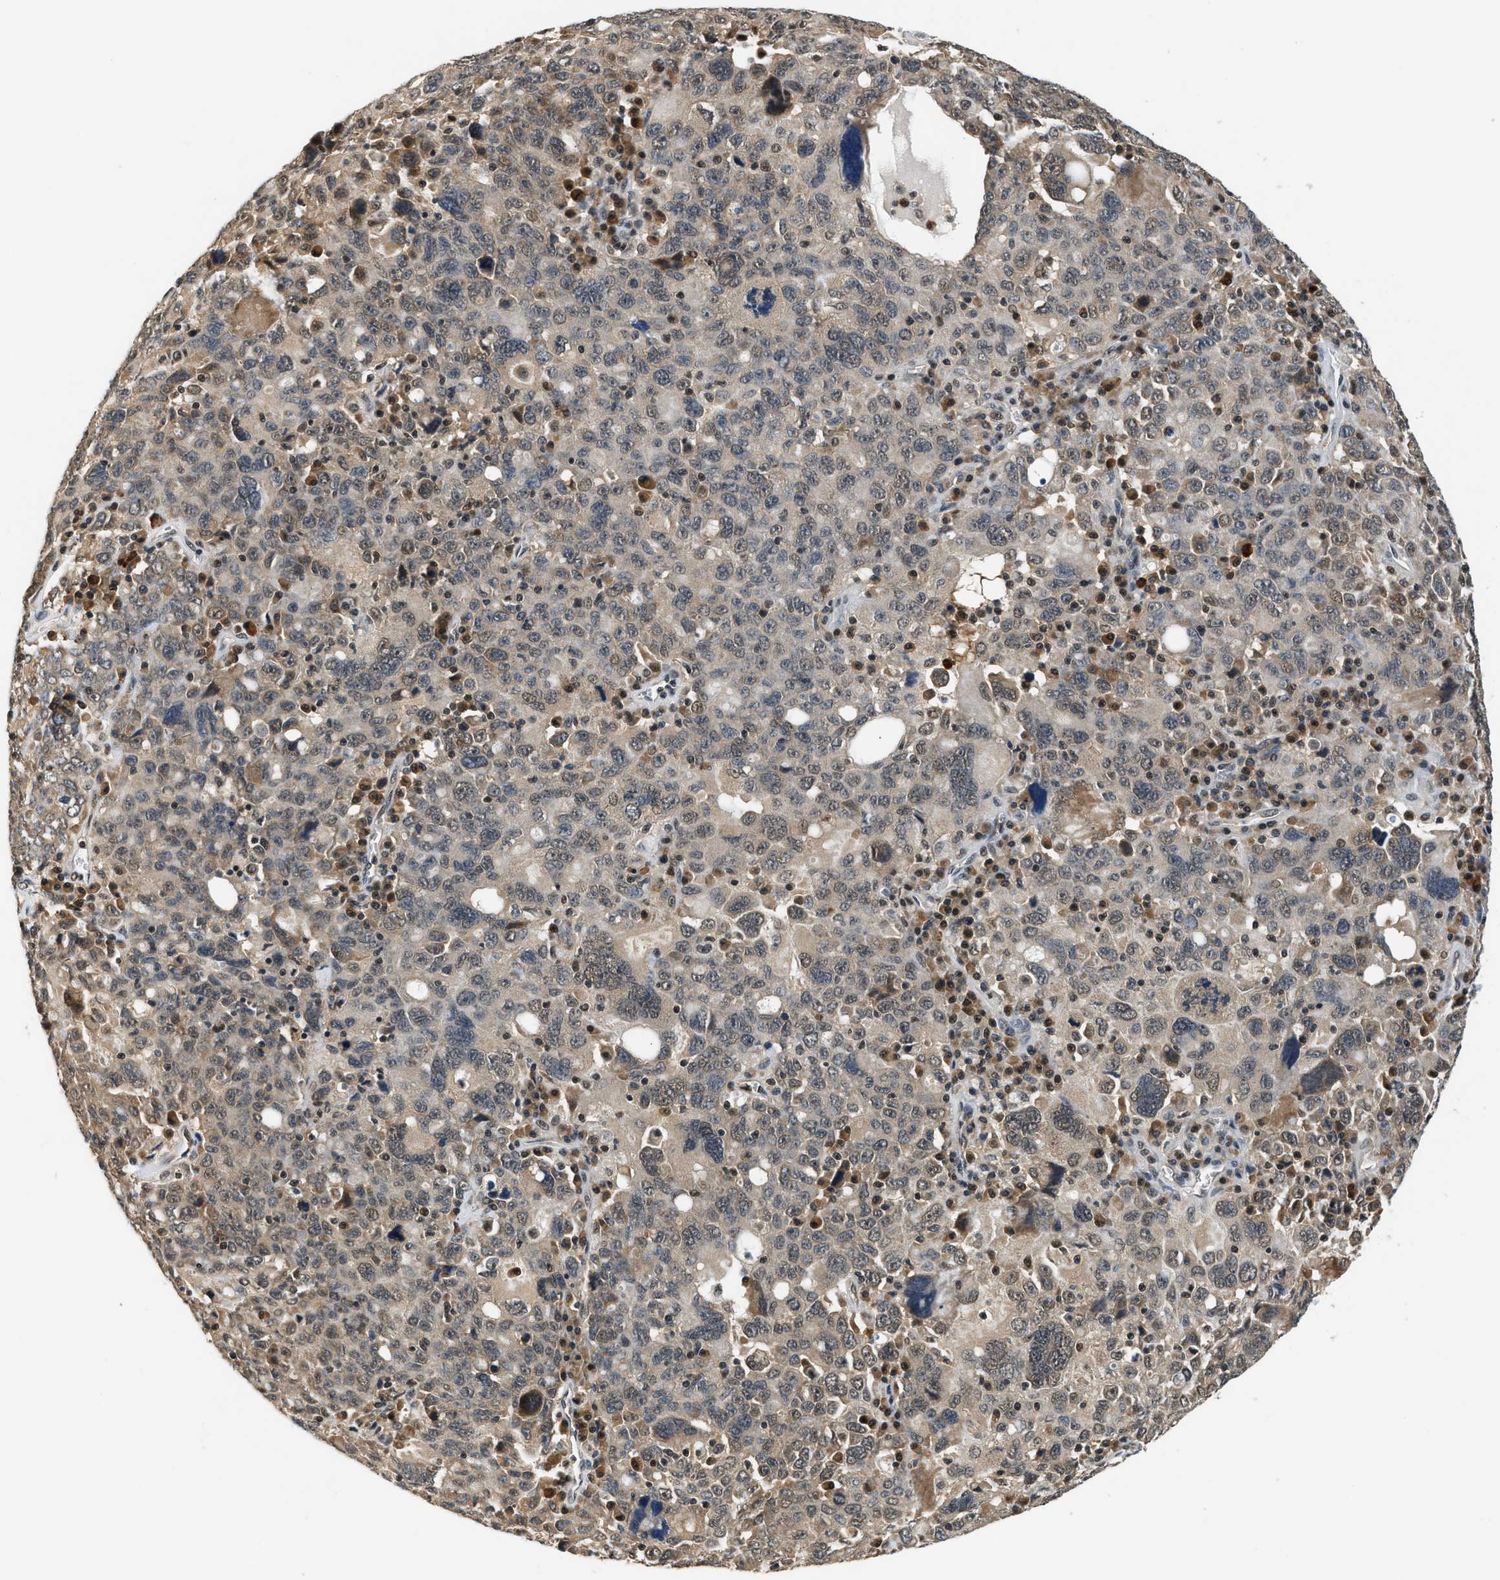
{"staining": {"intensity": "weak", "quantity": "25%-75%", "location": "cytoplasmic/membranous"}, "tissue": "ovarian cancer", "cell_type": "Tumor cells", "image_type": "cancer", "snomed": [{"axis": "morphology", "description": "Carcinoma, endometroid"}, {"axis": "topography", "description": "Ovary"}], "caption": "Human ovarian cancer (endometroid carcinoma) stained for a protein (brown) demonstrates weak cytoplasmic/membranous positive positivity in about 25%-75% of tumor cells.", "gene": "PSMD3", "patient": {"sex": "female", "age": 62}}